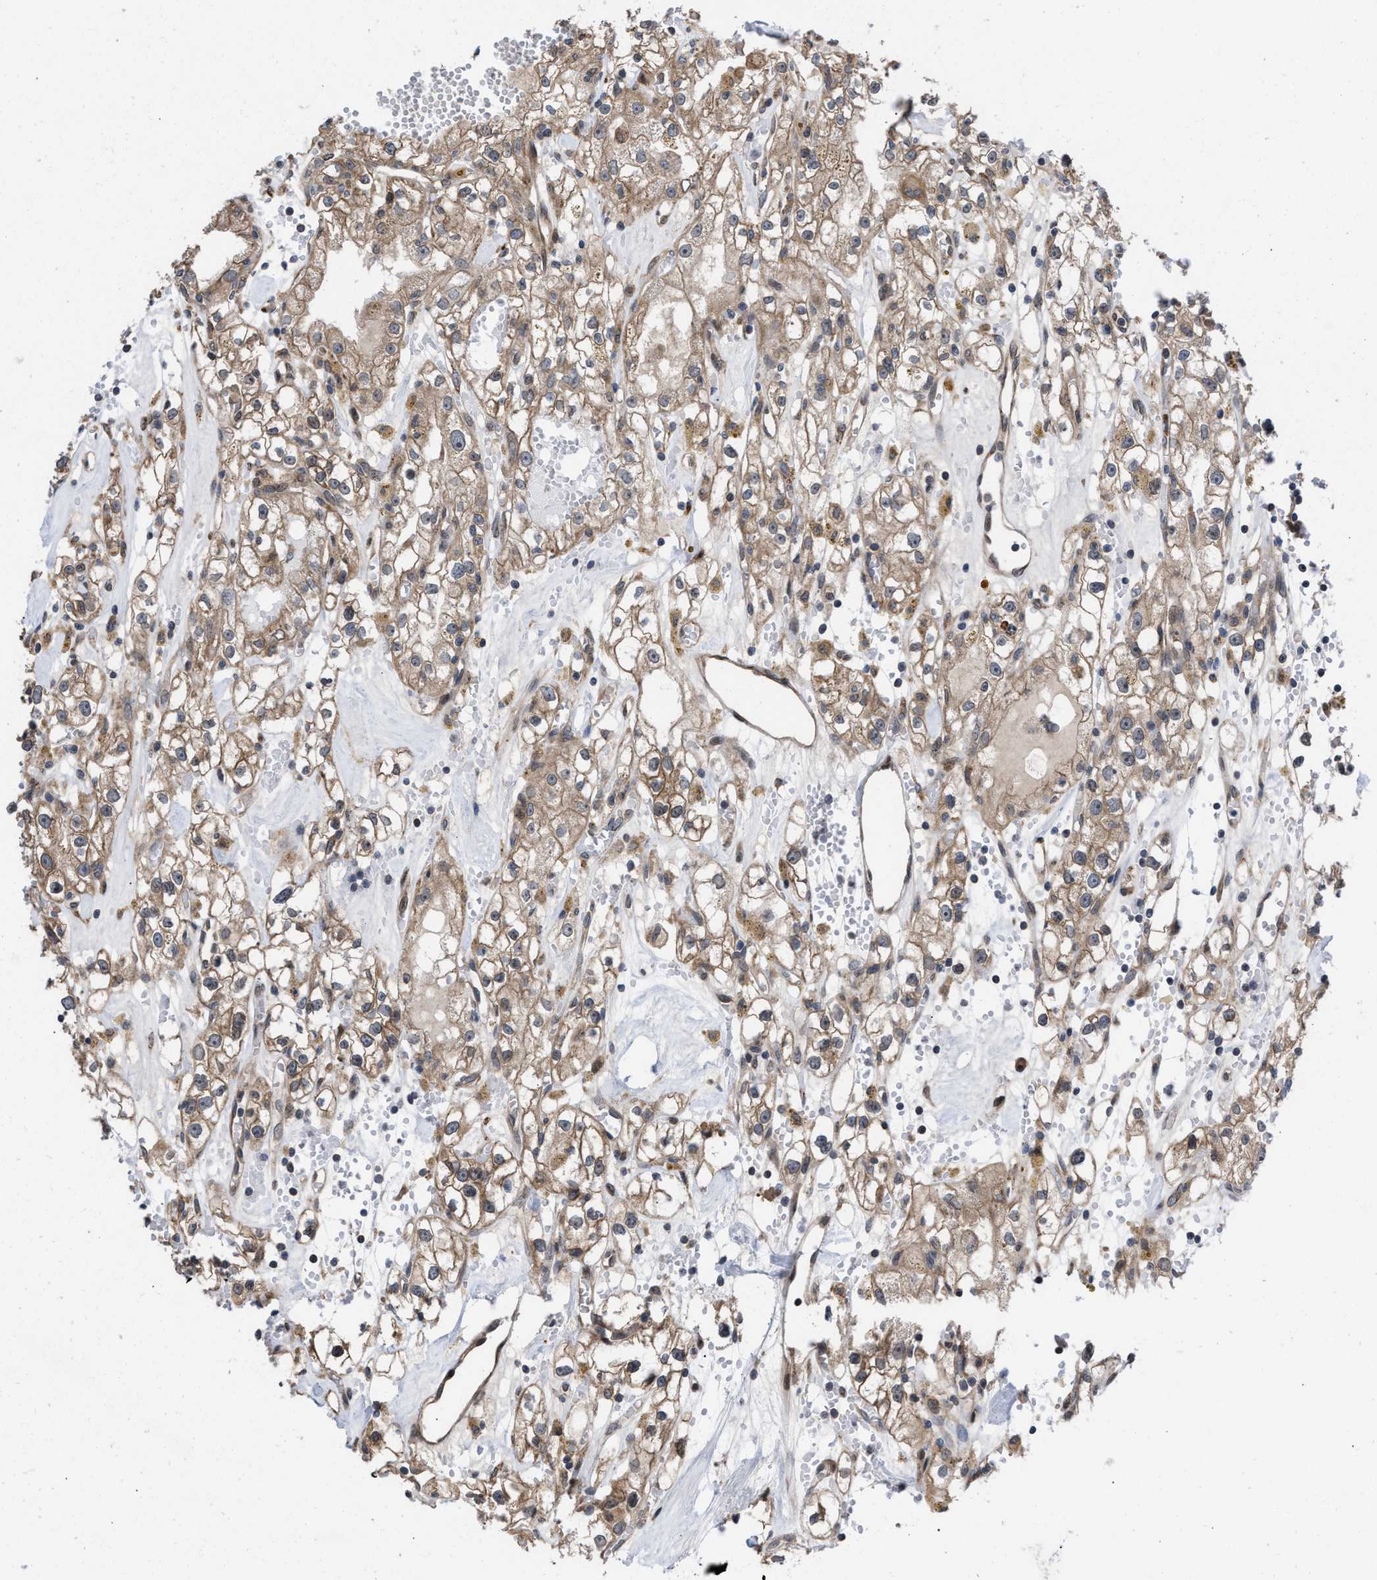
{"staining": {"intensity": "moderate", "quantity": ">75%", "location": "cytoplasmic/membranous"}, "tissue": "renal cancer", "cell_type": "Tumor cells", "image_type": "cancer", "snomed": [{"axis": "morphology", "description": "Adenocarcinoma, NOS"}, {"axis": "topography", "description": "Kidney"}], "caption": "The photomicrograph reveals immunohistochemical staining of renal cancer (adenocarcinoma). There is moderate cytoplasmic/membranous staining is appreciated in approximately >75% of tumor cells.", "gene": "TP53BP2", "patient": {"sex": "male", "age": 56}}